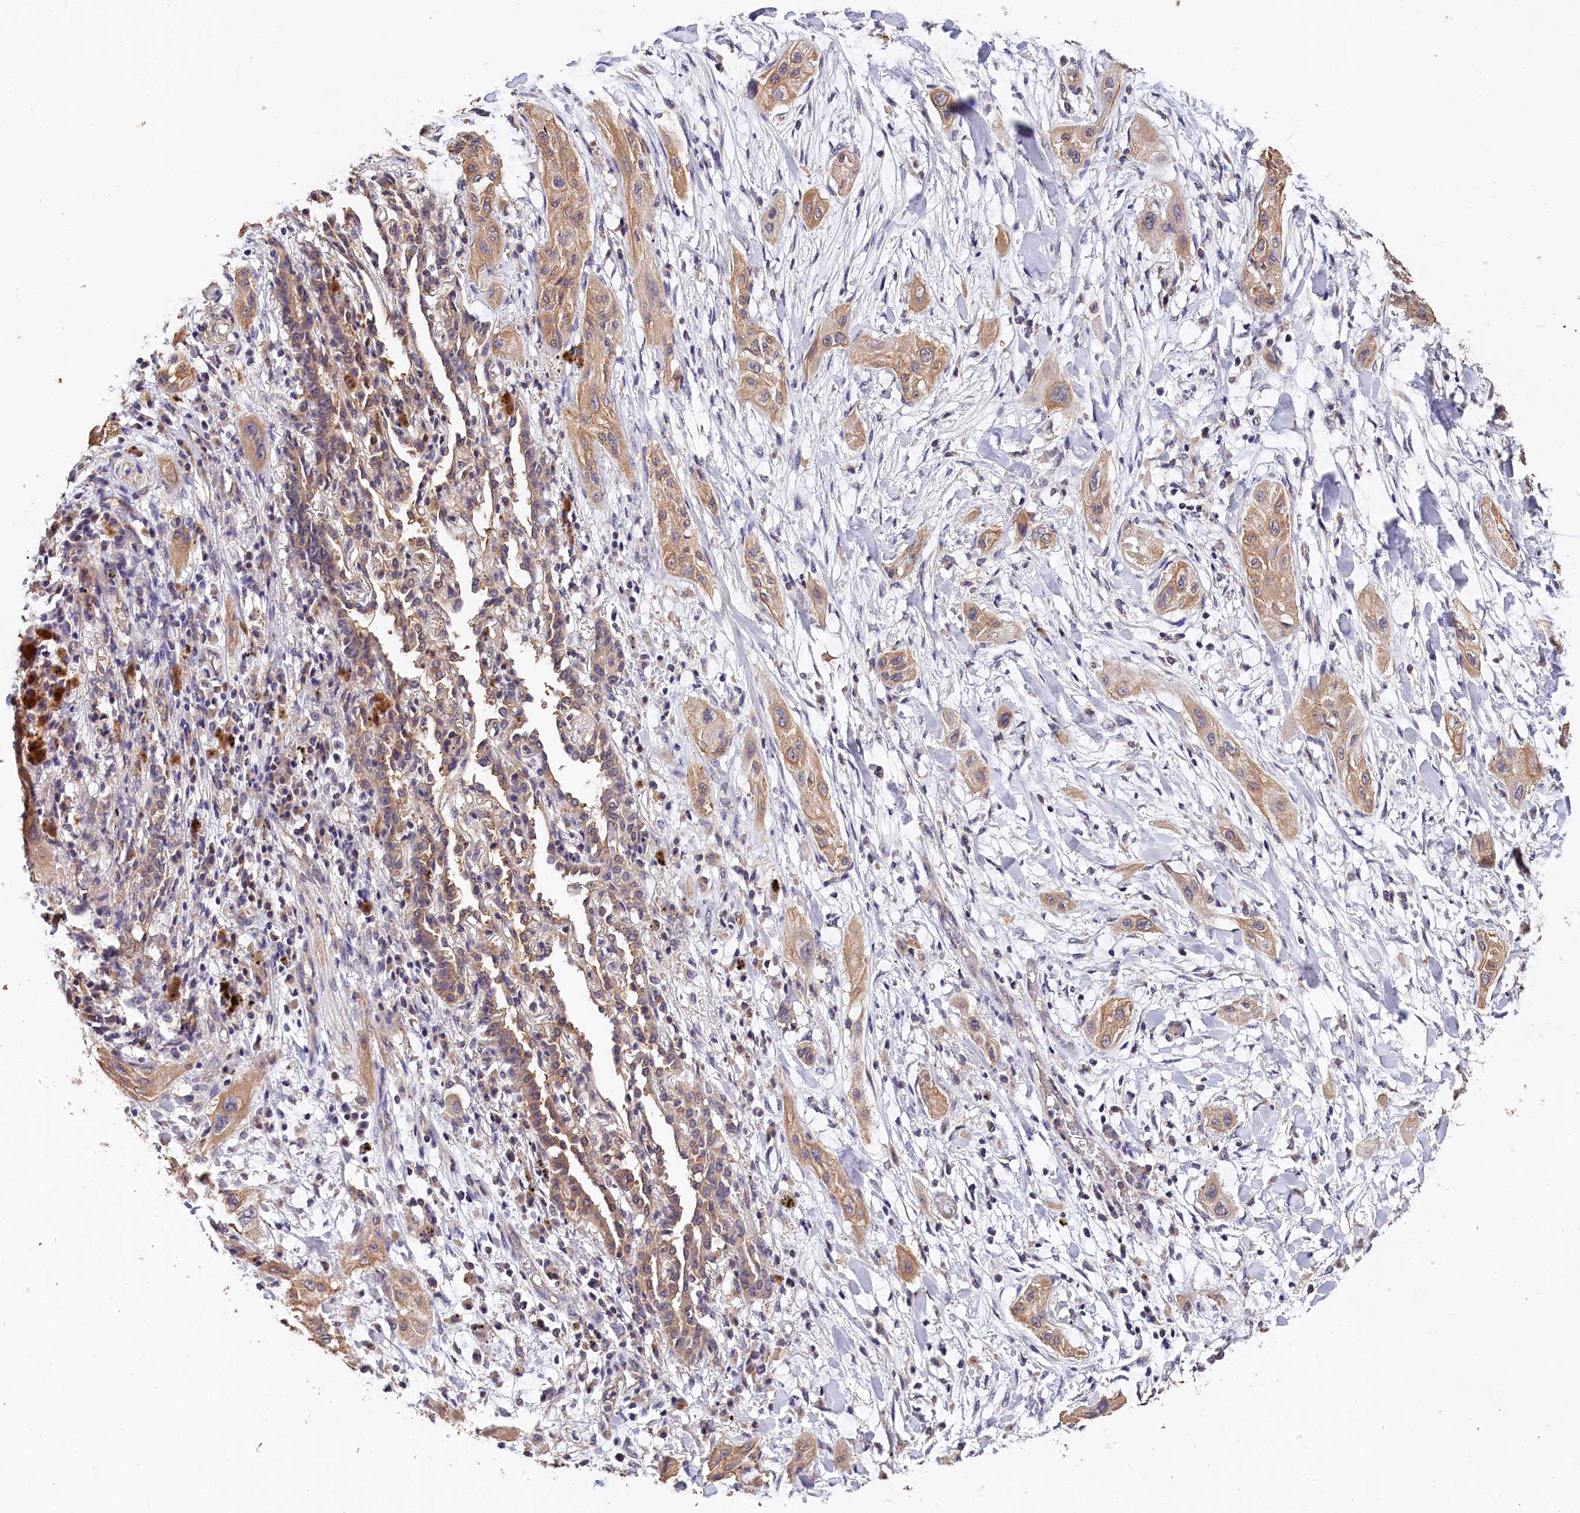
{"staining": {"intensity": "moderate", "quantity": ">75%", "location": "cytoplasmic/membranous"}, "tissue": "lung cancer", "cell_type": "Tumor cells", "image_type": "cancer", "snomed": [{"axis": "morphology", "description": "Squamous cell carcinoma, NOS"}, {"axis": "topography", "description": "Lung"}], "caption": "Moderate cytoplasmic/membranous positivity is appreciated in about >75% of tumor cells in lung cancer. Using DAB (brown) and hematoxylin (blue) stains, captured at high magnification using brightfield microscopy.", "gene": "OAS3", "patient": {"sex": "female", "age": 47}}